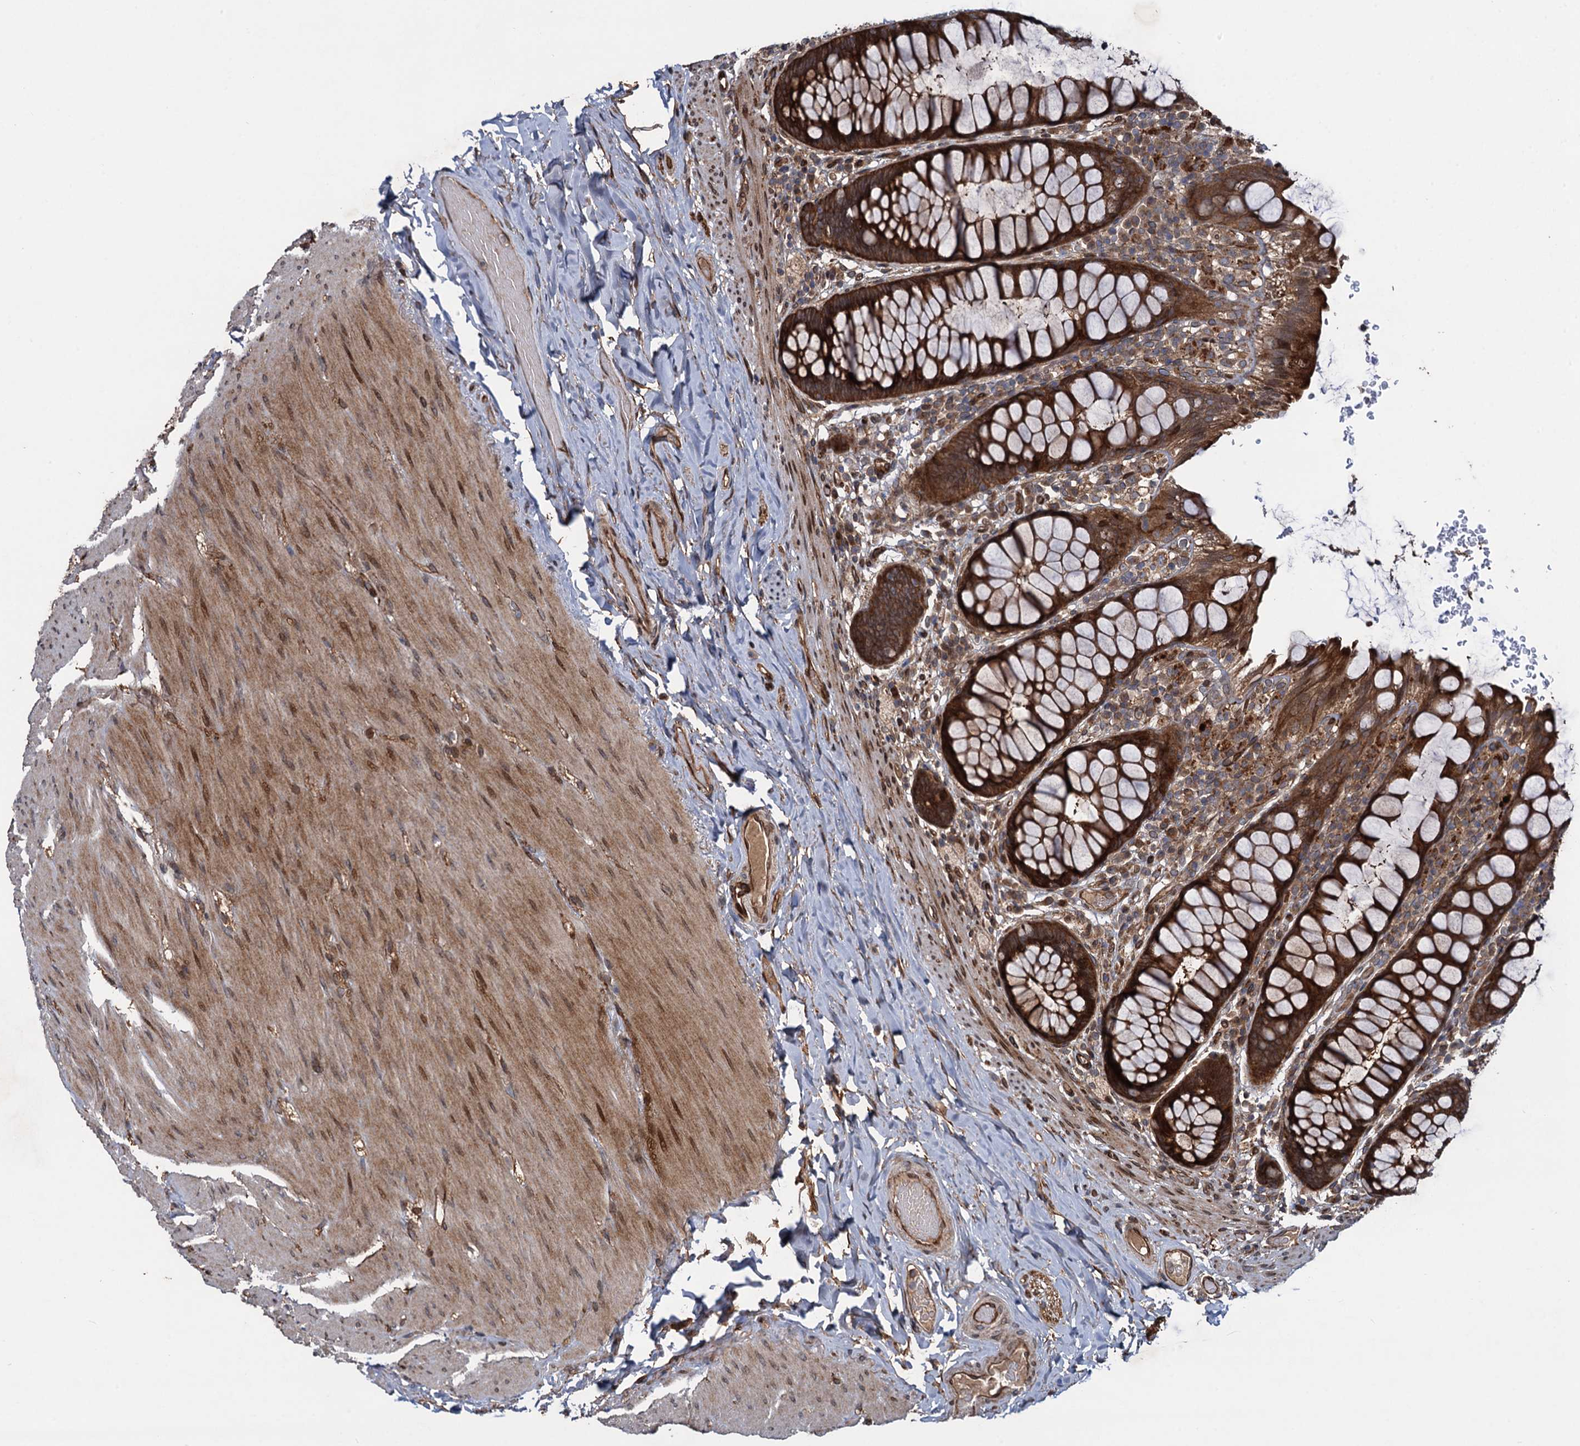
{"staining": {"intensity": "strong", "quantity": ">75%", "location": "cytoplasmic/membranous"}, "tissue": "rectum", "cell_type": "Glandular cells", "image_type": "normal", "snomed": [{"axis": "morphology", "description": "Normal tissue, NOS"}, {"axis": "topography", "description": "Rectum"}], "caption": "A photomicrograph of human rectum stained for a protein displays strong cytoplasmic/membranous brown staining in glandular cells. The protein is stained brown, and the nuclei are stained in blue (DAB IHC with brightfield microscopy, high magnification).", "gene": "RHOBTB1", "patient": {"sex": "male", "age": 83}}